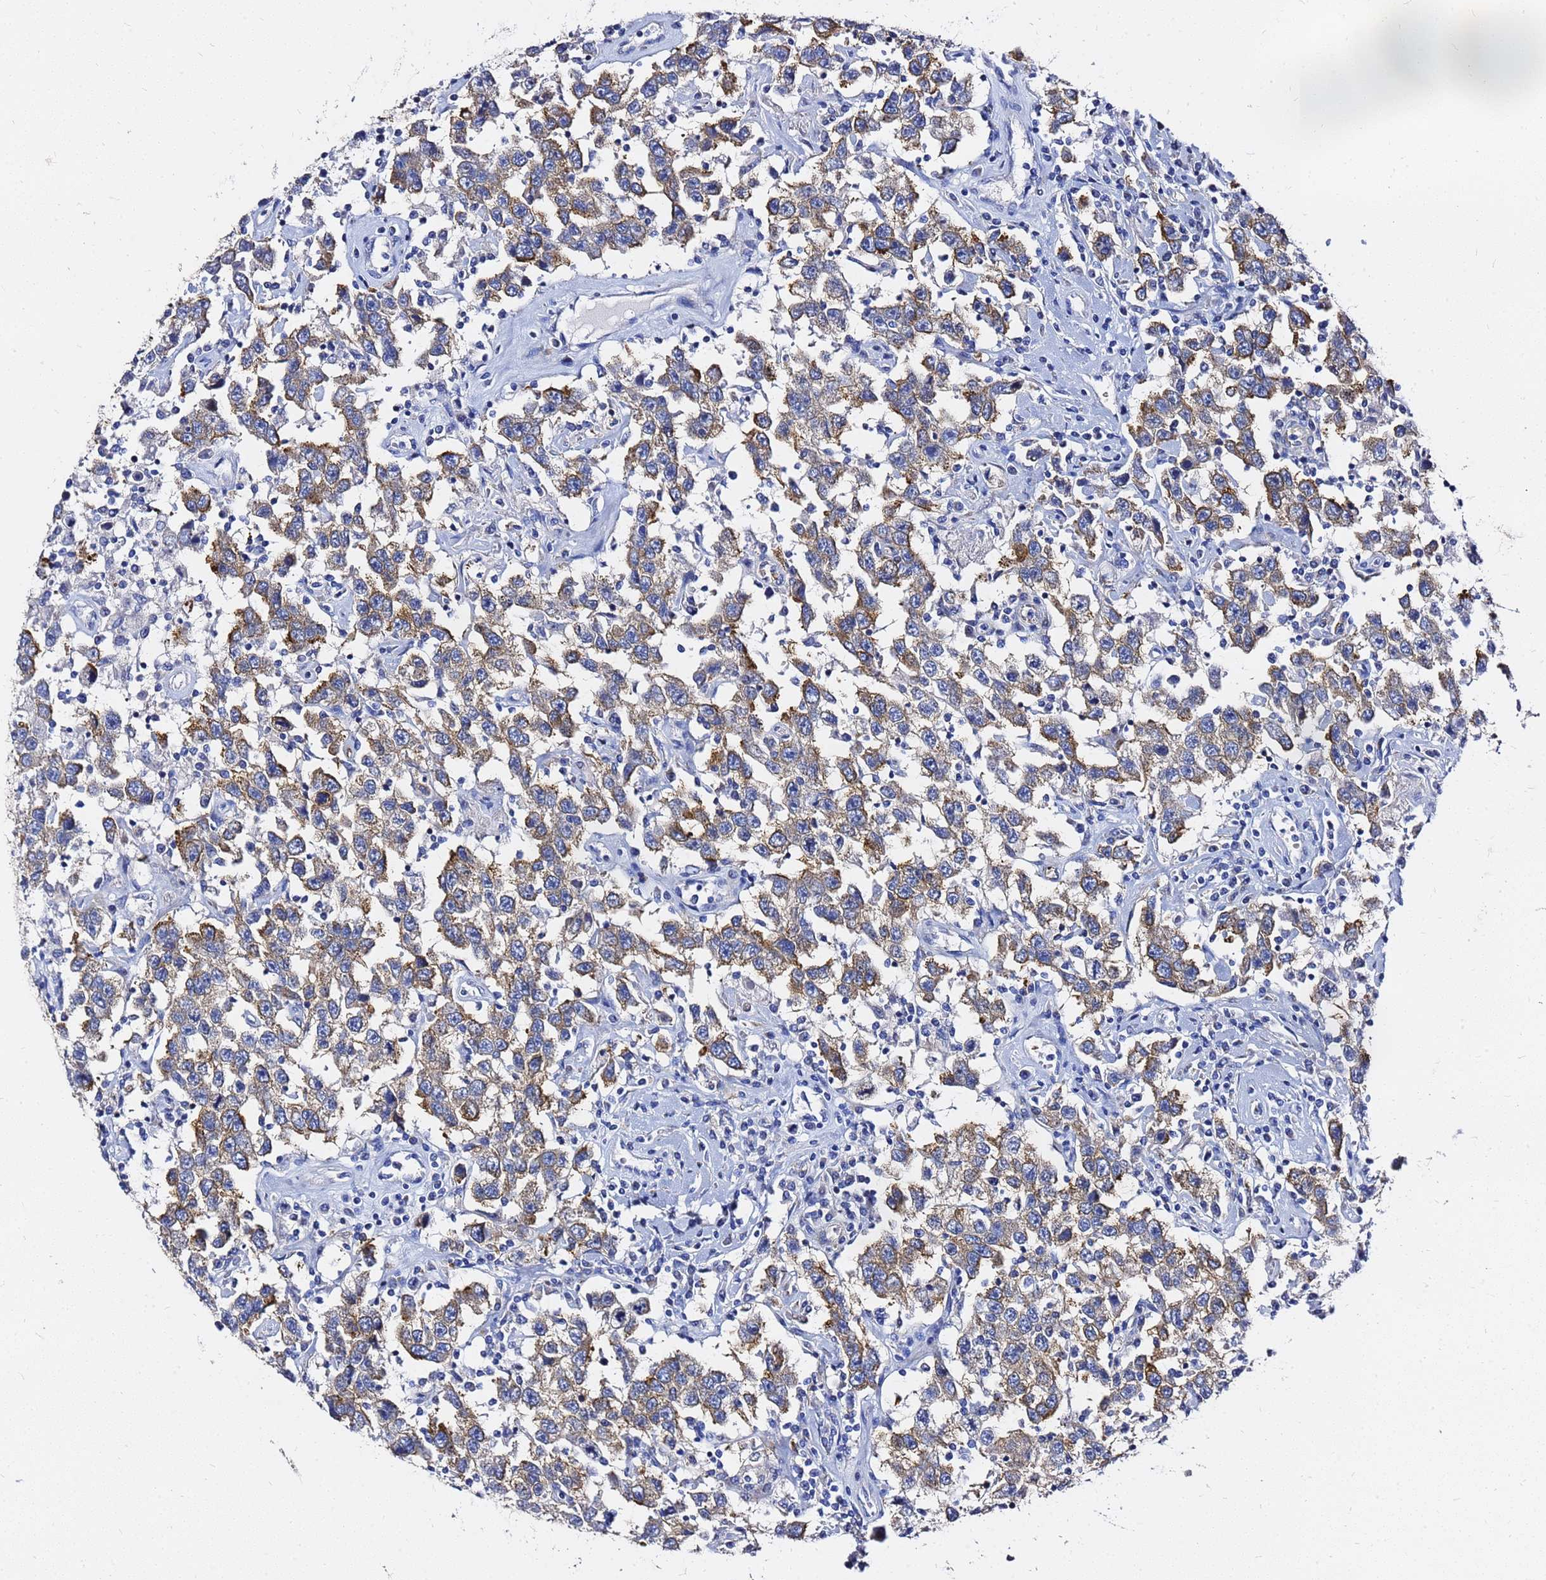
{"staining": {"intensity": "moderate", "quantity": ">75%", "location": "cytoplasmic/membranous"}, "tissue": "testis cancer", "cell_type": "Tumor cells", "image_type": "cancer", "snomed": [{"axis": "morphology", "description": "Seminoma, NOS"}, {"axis": "topography", "description": "Testis"}], "caption": "Immunohistochemical staining of testis cancer demonstrates moderate cytoplasmic/membranous protein staining in about >75% of tumor cells.", "gene": "TUBA8", "patient": {"sex": "male", "age": 41}}